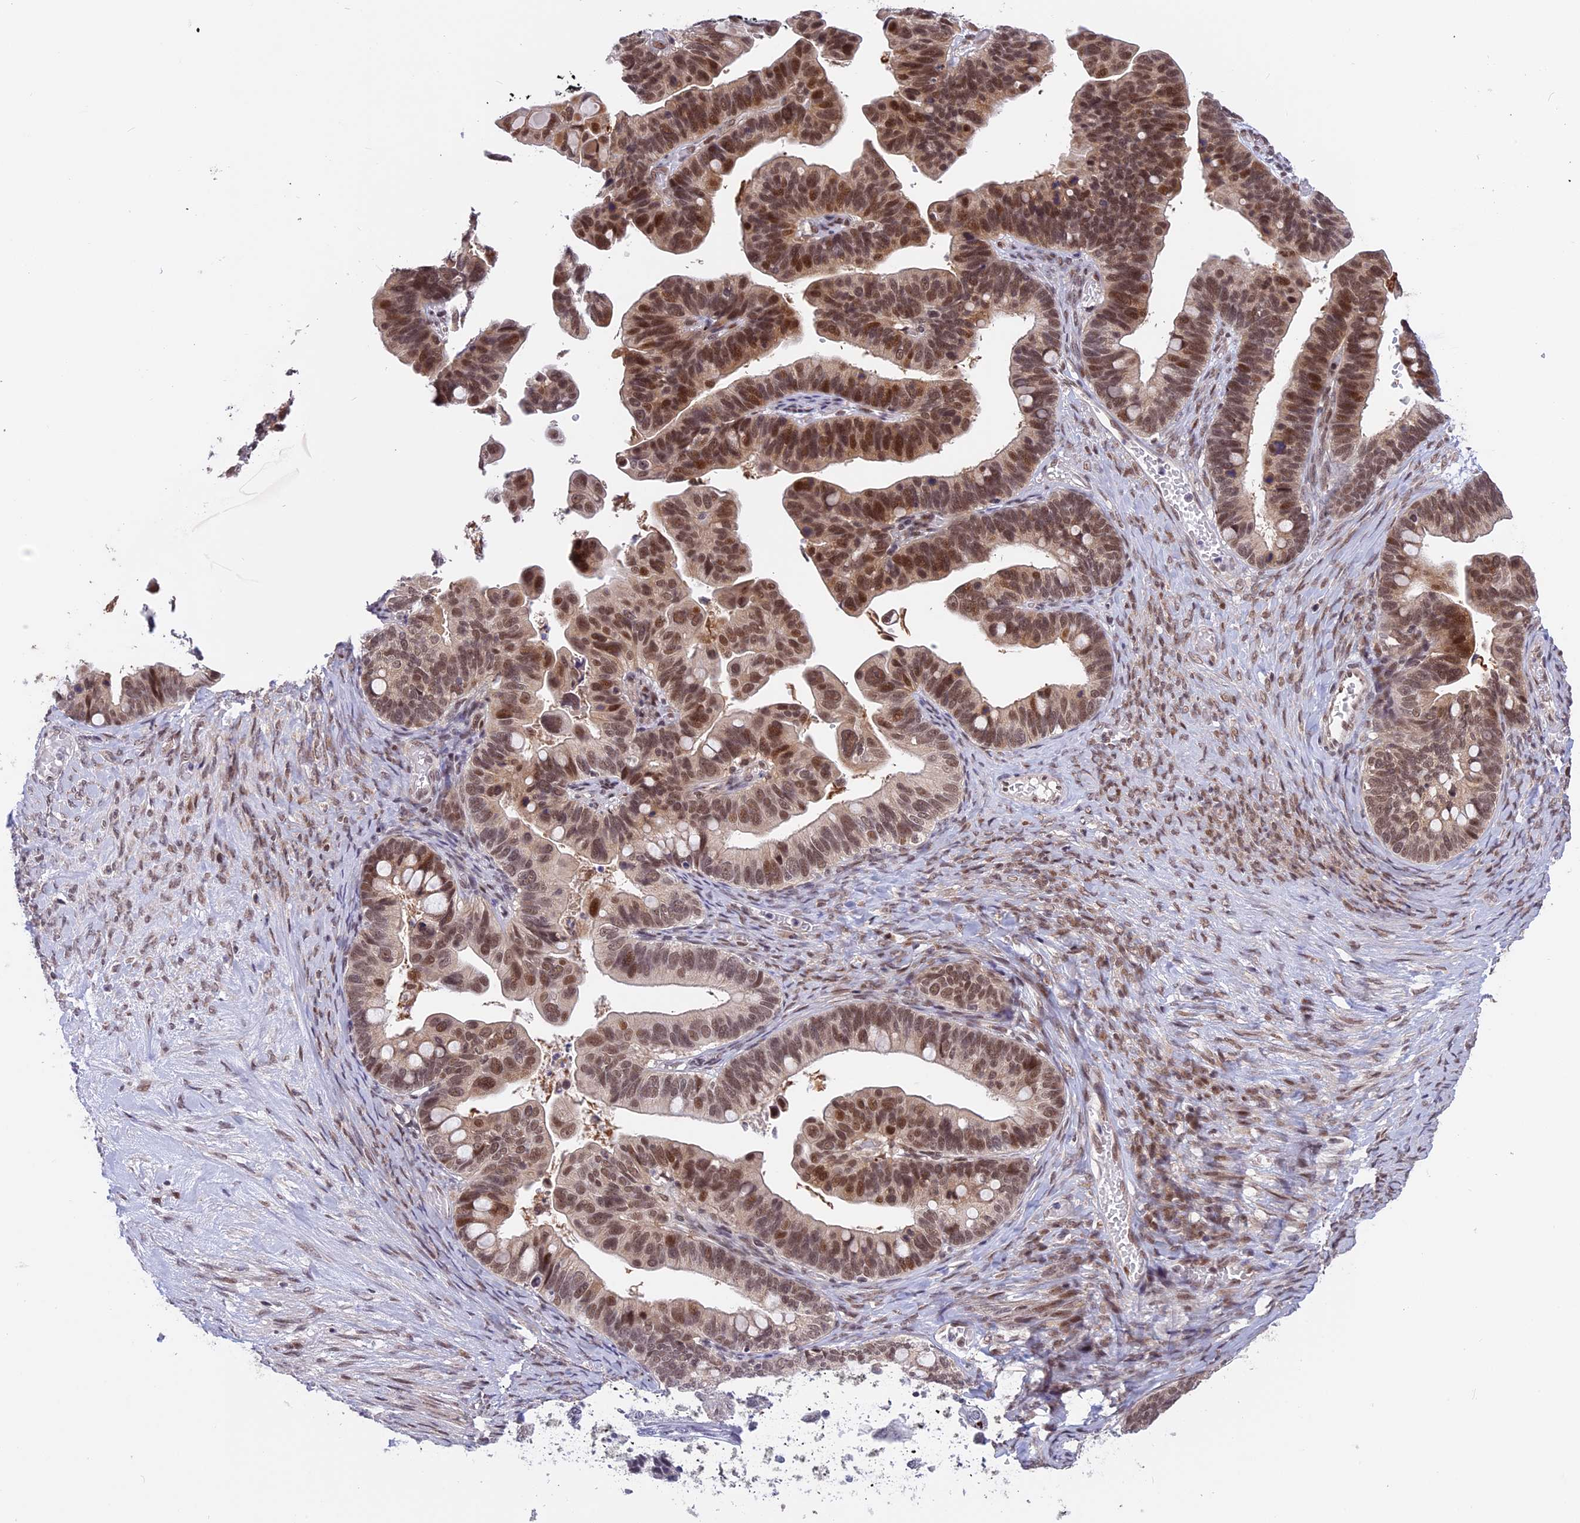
{"staining": {"intensity": "moderate", "quantity": ">75%", "location": "nuclear"}, "tissue": "ovarian cancer", "cell_type": "Tumor cells", "image_type": "cancer", "snomed": [{"axis": "morphology", "description": "Cystadenocarcinoma, serous, NOS"}, {"axis": "topography", "description": "Ovary"}], "caption": "Protein expression analysis of human ovarian cancer (serous cystadenocarcinoma) reveals moderate nuclear staining in about >75% of tumor cells.", "gene": "POLR2C", "patient": {"sex": "female", "age": 56}}